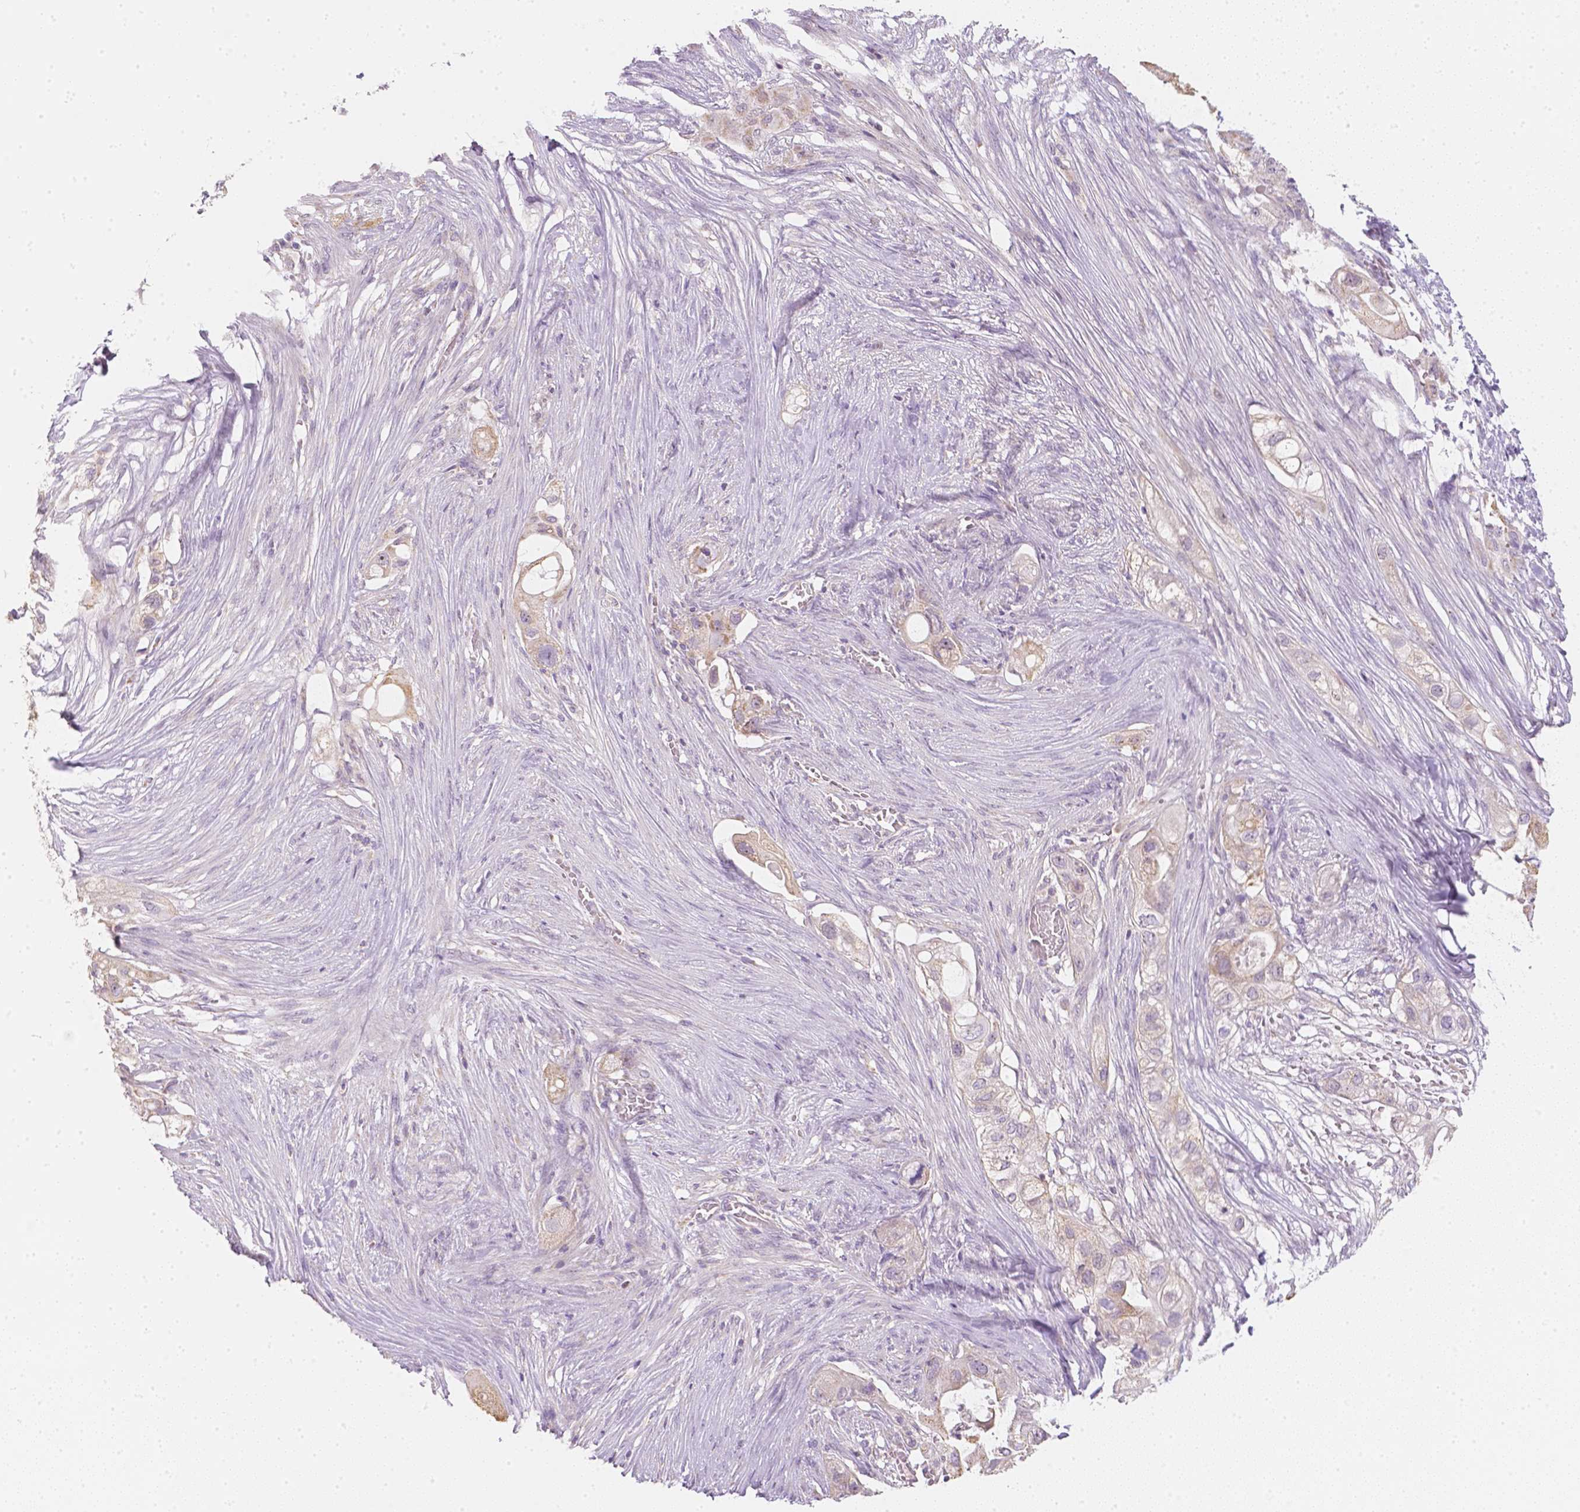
{"staining": {"intensity": "weak", "quantity": ">75%", "location": "cytoplasmic/membranous,nuclear"}, "tissue": "pancreatic cancer", "cell_type": "Tumor cells", "image_type": "cancer", "snomed": [{"axis": "morphology", "description": "Adenocarcinoma, NOS"}, {"axis": "topography", "description": "Pancreas"}], "caption": "This is a histology image of immunohistochemistry (IHC) staining of adenocarcinoma (pancreatic), which shows weak expression in the cytoplasmic/membranous and nuclear of tumor cells.", "gene": "NVL", "patient": {"sex": "female", "age": 72}}